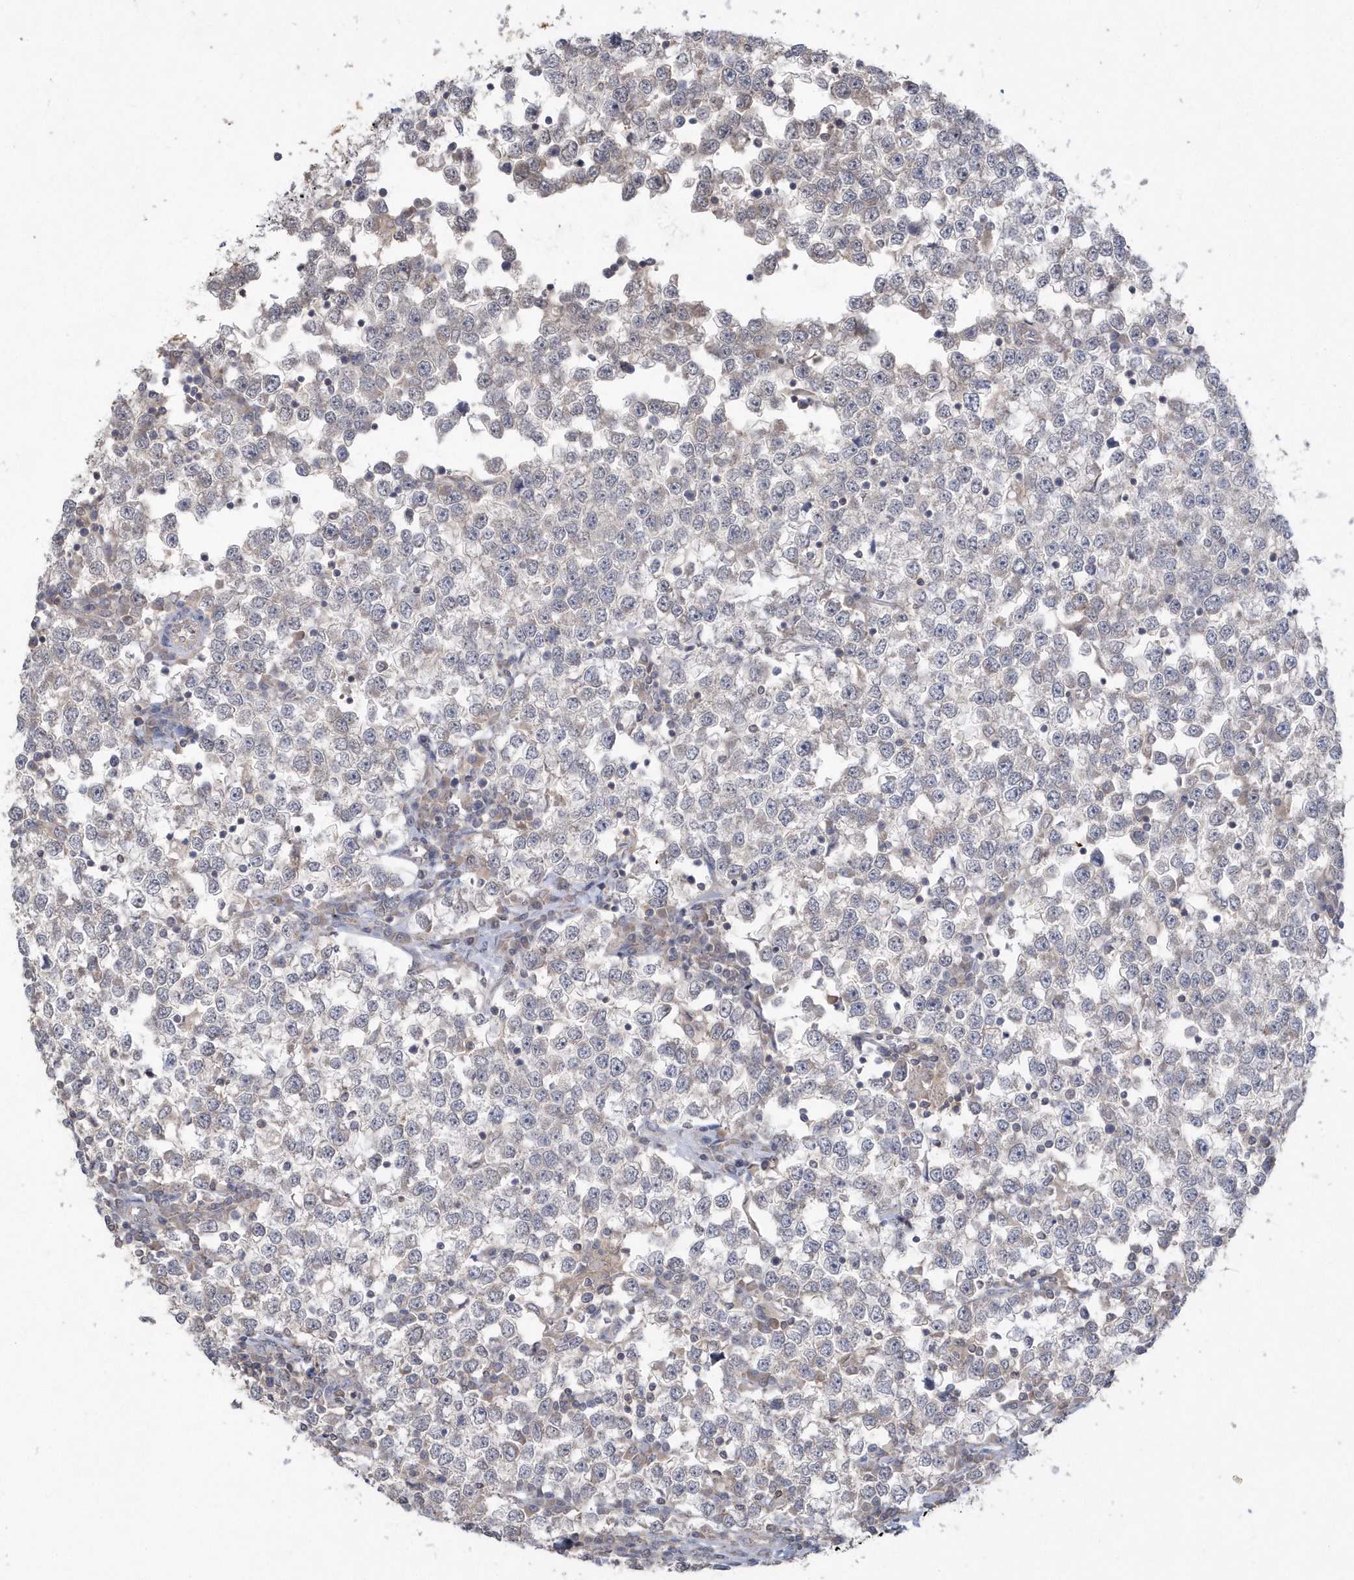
{"staining": {"intensity": "negative", "quantity": "none", "location": "none"}, "tissue": "testis cancer", "cell_type": "Tumor cells", "image_type": "cancer", "snomed": [{"axis": "morphology", "description": "Seminoma, NOS"}, {"axis": "topography", "description": "Testis"}], "caption": "IHC image of neoplastic tissue: testis cancer stained with DAB reveals no significant protein expression in tumor cells.", "gene": "AKR7A2", "patient": {"sex": "male", "age": 65}}